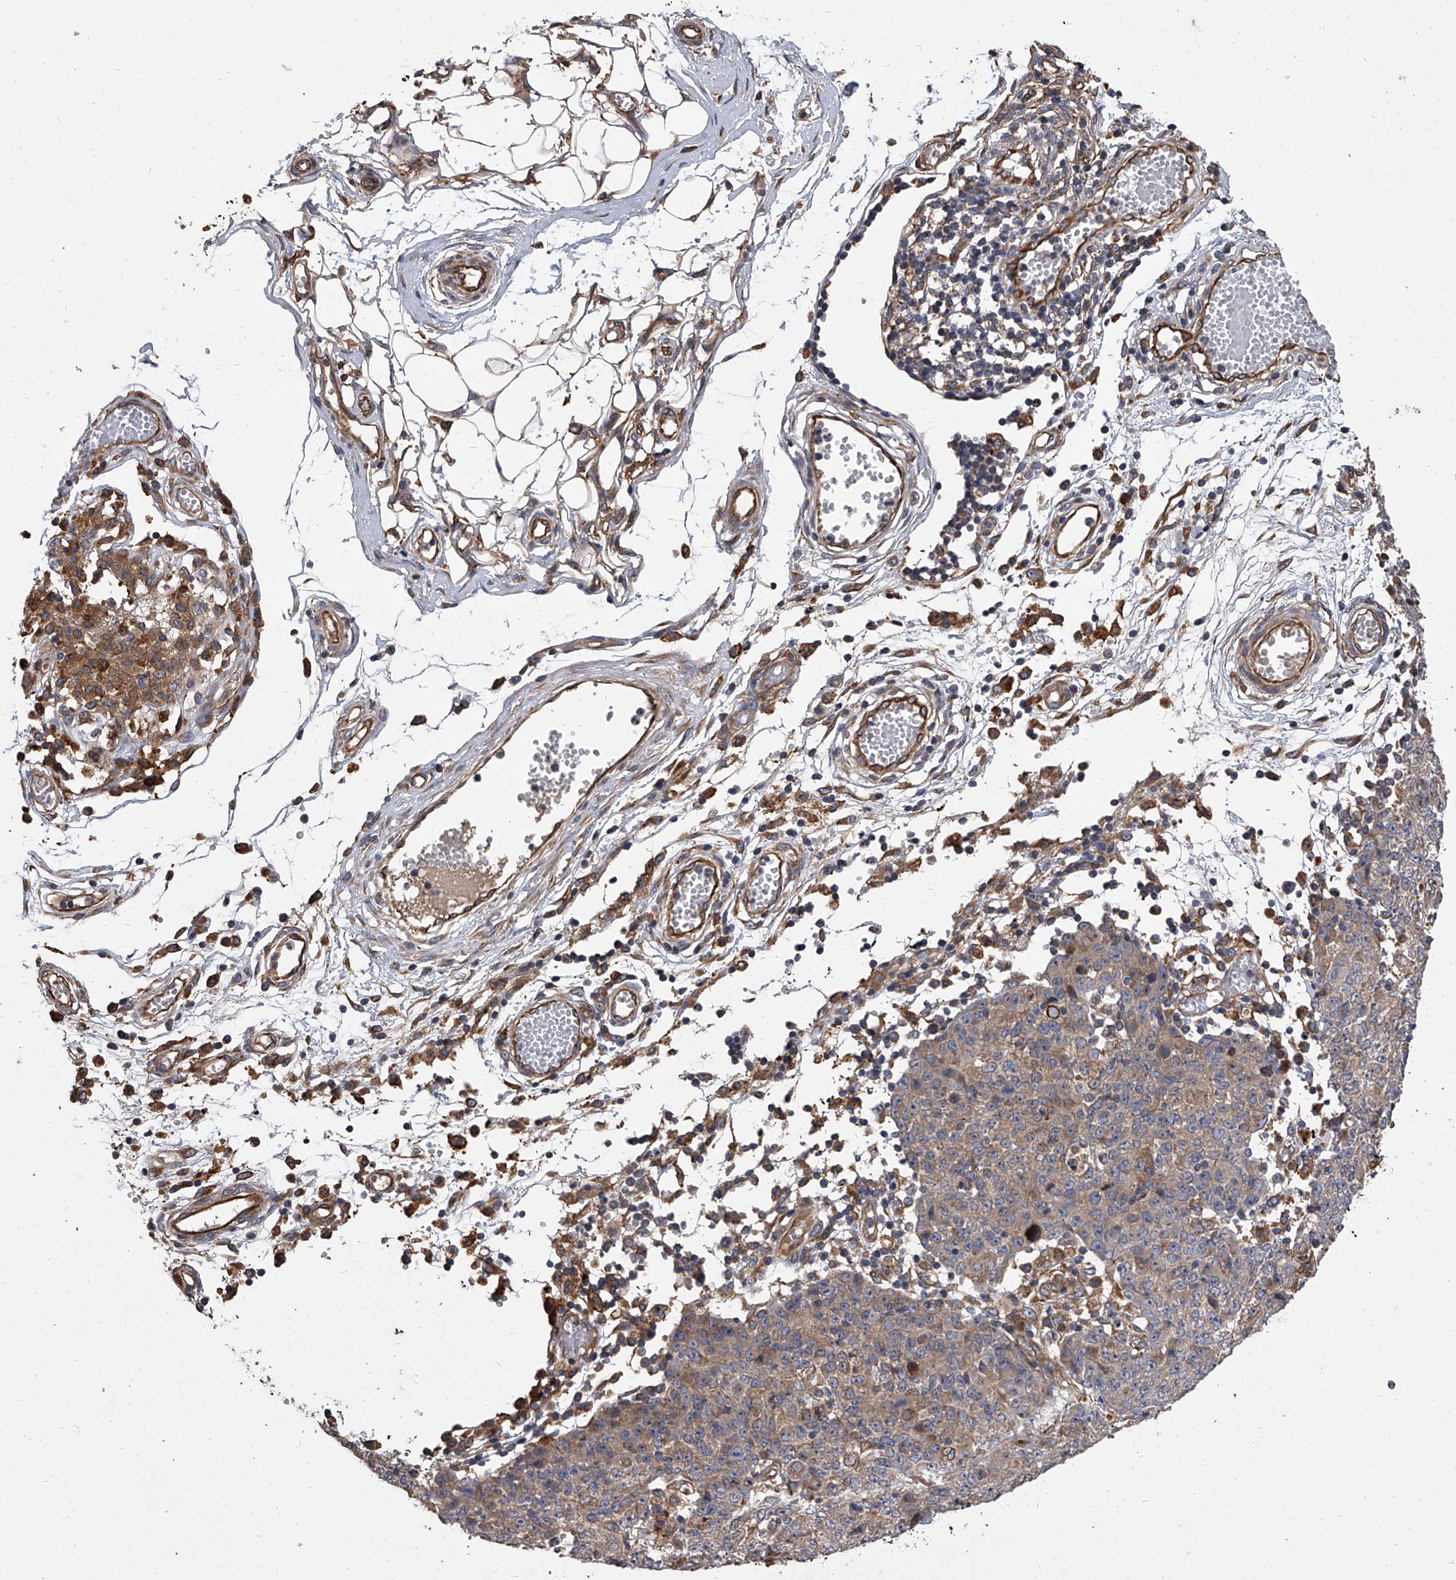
{"staining": {"intensity": "weak", "quantity": "<25%", "location": "cytoplasmic/membranous"}, "tissue": "ovarian cancer", "cell_type": "Tumor cells", "image_type": "cancer", "snomed": [{"axis": "morphology", "description": "Carcinoma, endometroid"}, {"axis": "topography", "description": "Ovary"}], "caption": "The immunohistochemistry image has no significant positivity in tumor cells of ovarian cancer tissue.", "gene": "EXOC4", "patient": {"sex": "female", "age": 42}}